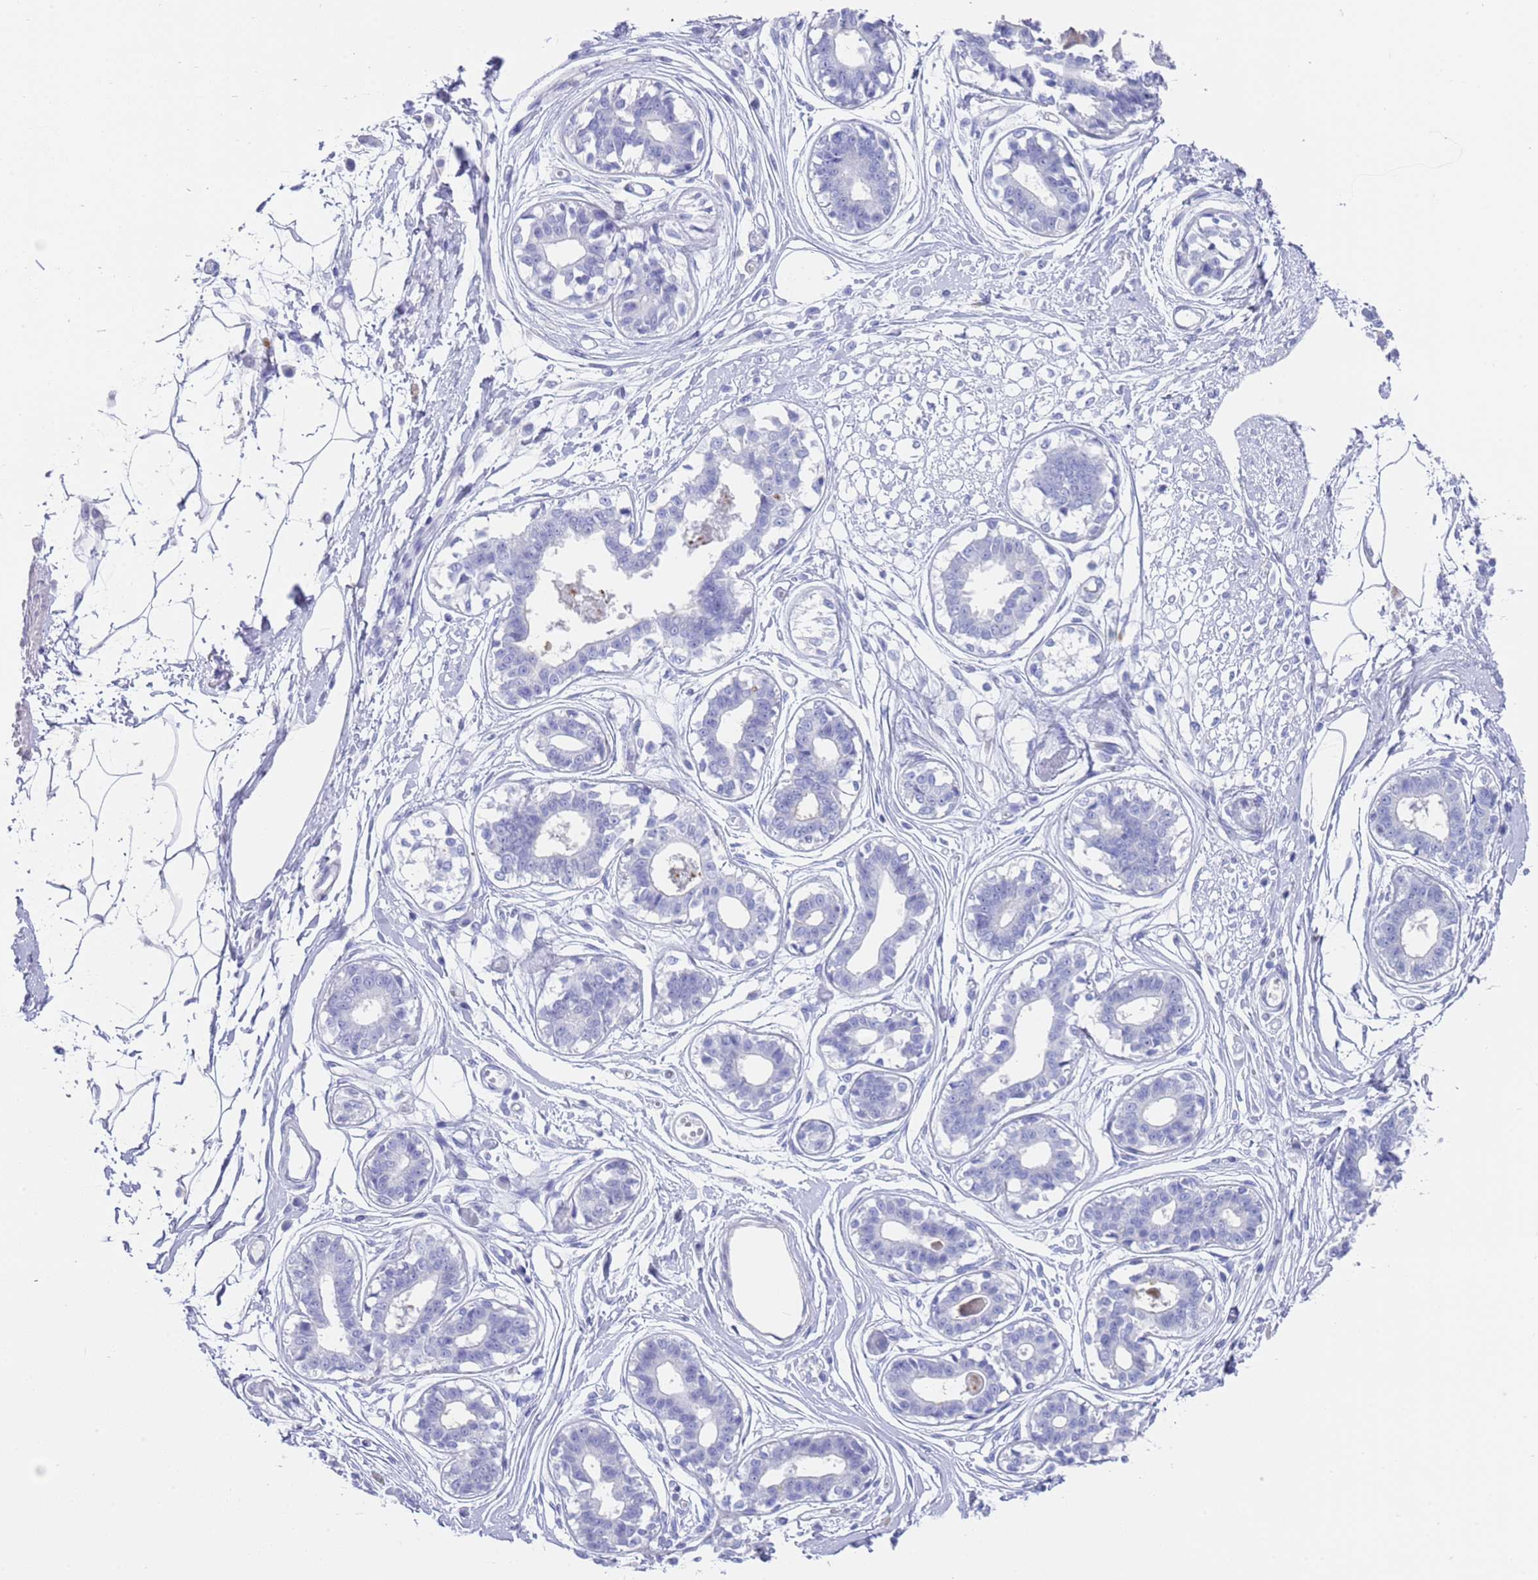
{"staining": {"intensity": "negative", "quantity": "none", "location": "none"}, "tissue": "breast", "cell_type": "Adipocytes", "image_type": "normal", "snomed": [{"axis": "morphology", "description": "Normal tissue, NOS"}, {"axis": "topography", "description": "Breast"}], "caption": "Immunohistochemistry (IHC) micrograph of normal breast stained for a protein (brown), which shows no staining in adipocytes.", "gene": "CPXM2", "patient": {"sex": "female", "age": 45}}